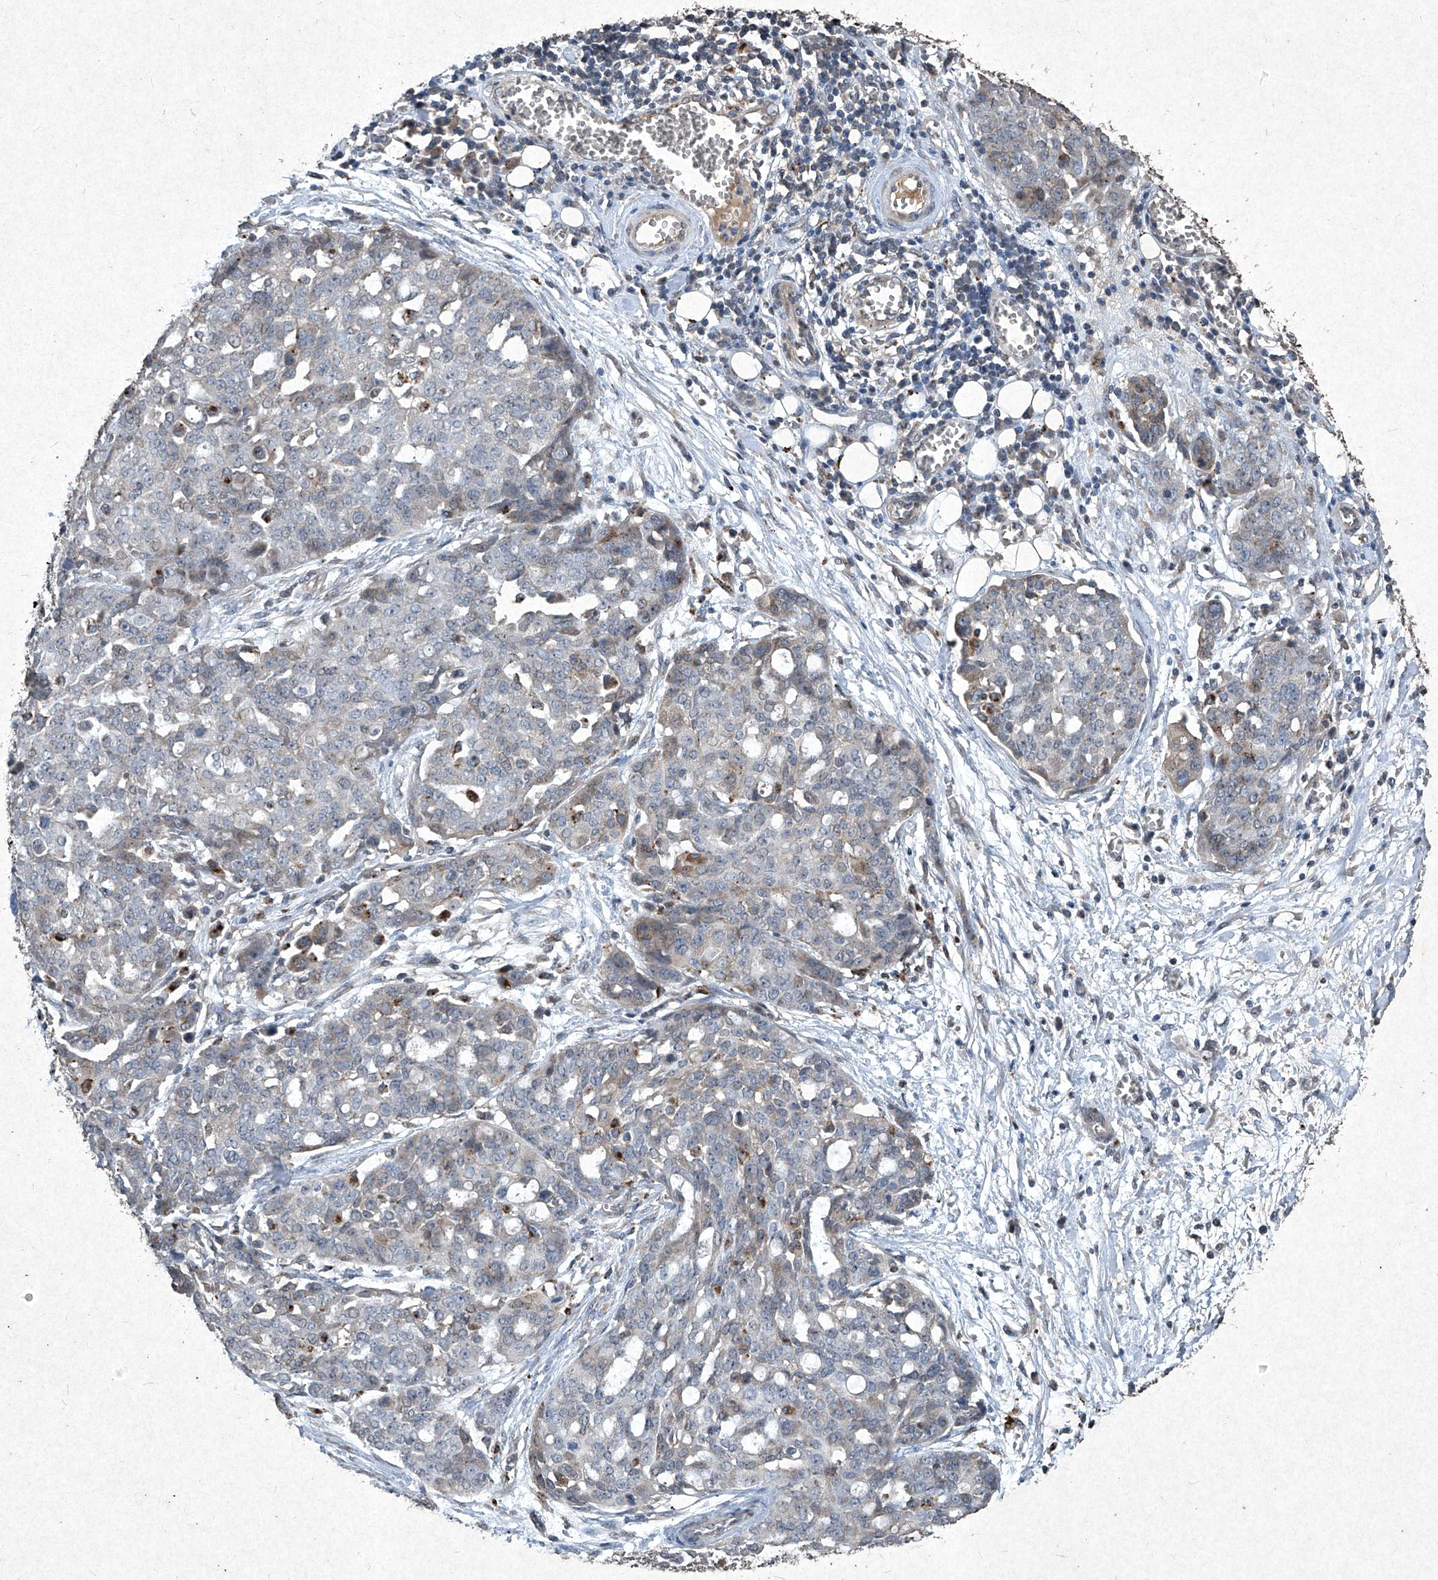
{"staining": {"intensity": "moderate", "quantity": "<25%", "location": "cytoplasmic/membranous"}, "tissue": "ovarian cancer", "cell_type": "Tumor cells", "image_type": "cancer", "snomed": [{"axis": "morphology", "description": "Cystadenocarcinoma, serous, NOS"}, {"axis": "topography", "description": "Soft tissue"}, {"axis": "topography", "description": "Ovary"}], "caption": "Tumor cells exhibit moderate cytoplasmic/membranous positivity in about <25% of cells in ovarian cancer.", "gene": "MED16", "patient": {"sex": "female", "age": 57}}